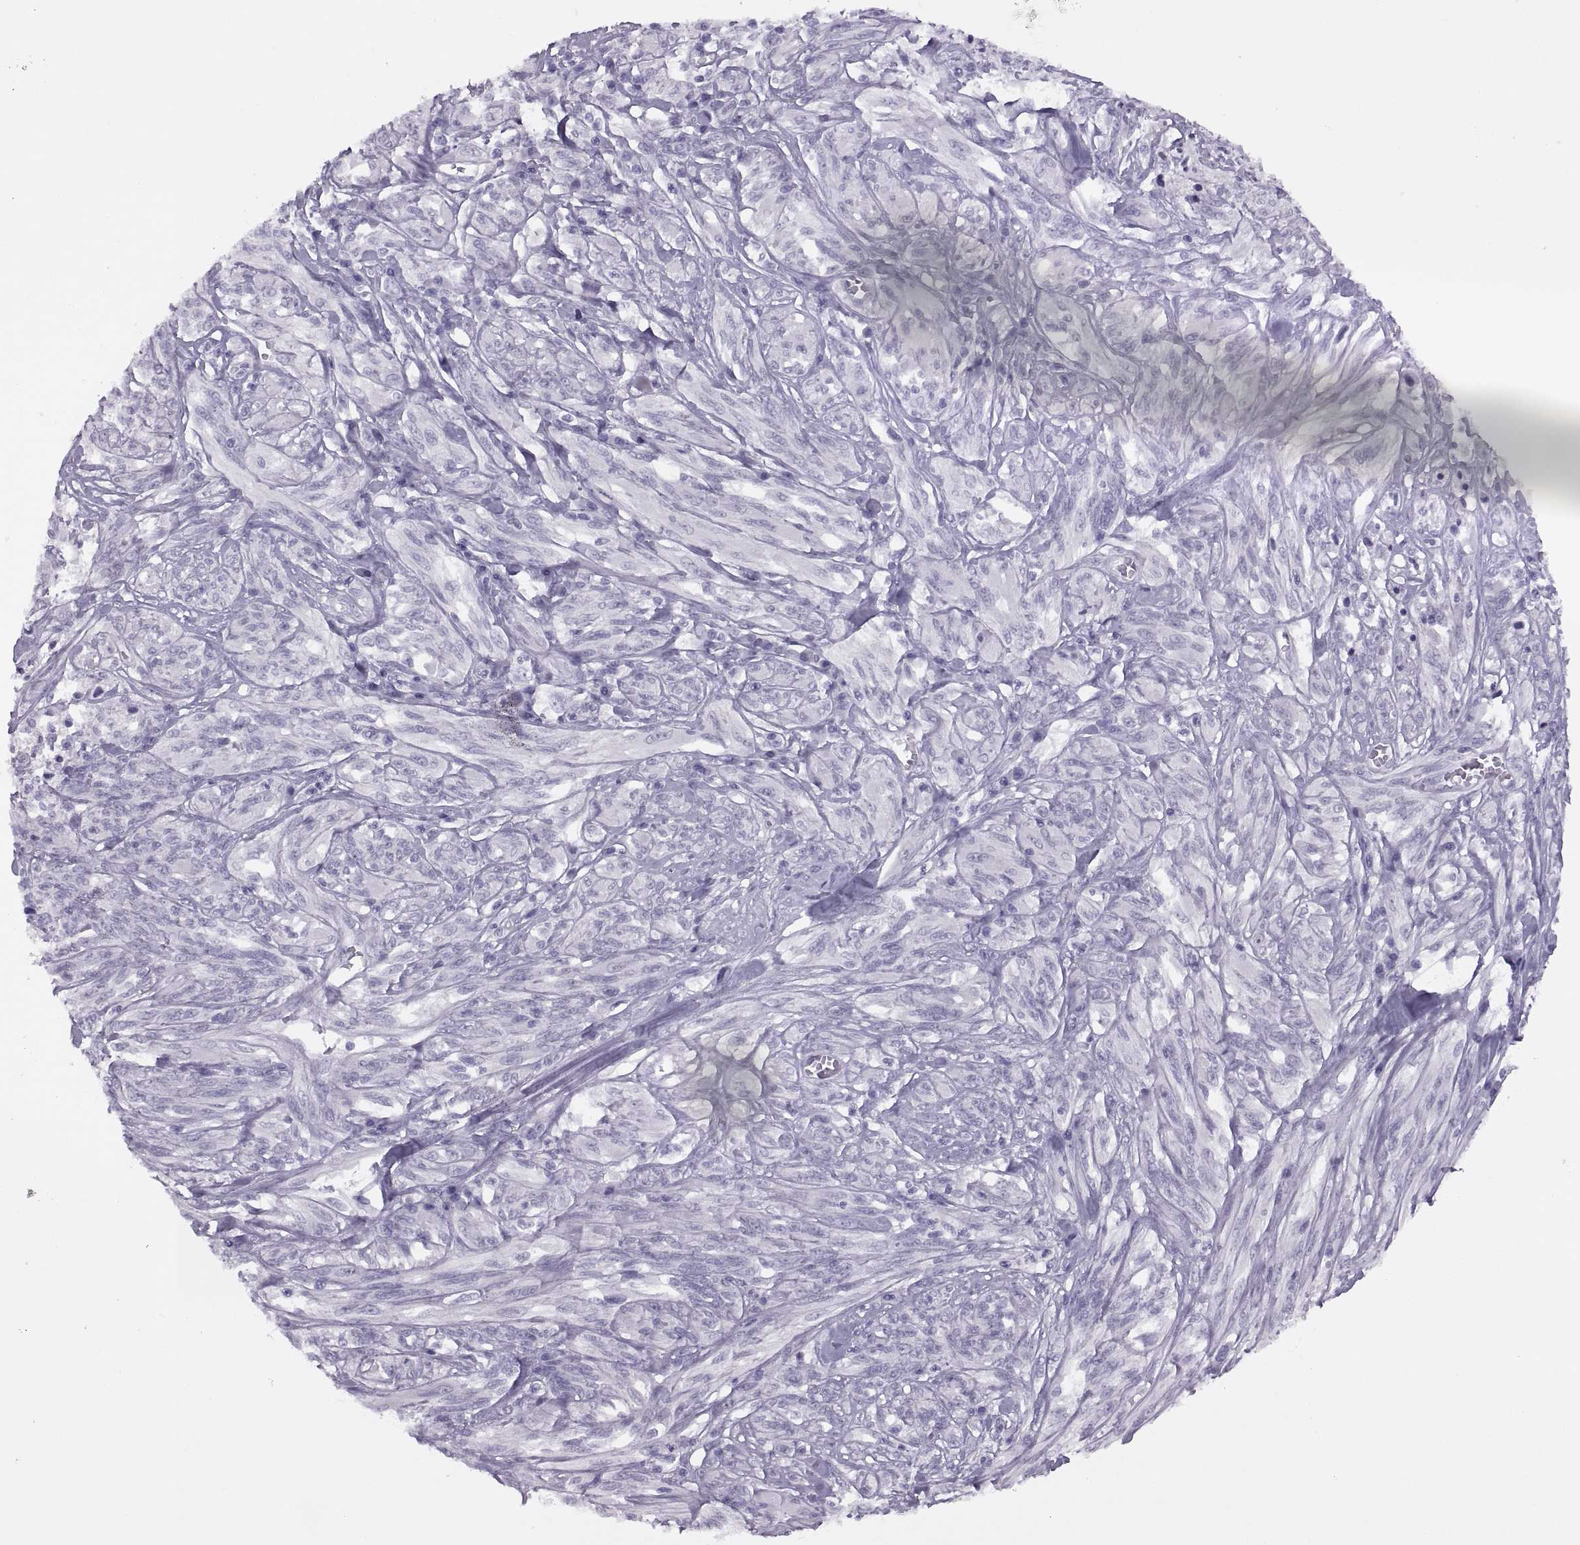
{"staining": {"intensity": "negative", "quantity": "none", "location": "none"}, "tissue": "melanoma", "cell_type": "Tumor cells", "image_type": "cancer", "snomed": [{"axis": "morphology", "description": "Malignant melanoma, NOS"}, {"axis": "topography", "description": "Skin"}], "caption": "Histopathology image shows no significant protein expression in tumor cells of malignant melanoma.", "gene": "FAM24A", "patient": {"sex": "female", "age": 91}}